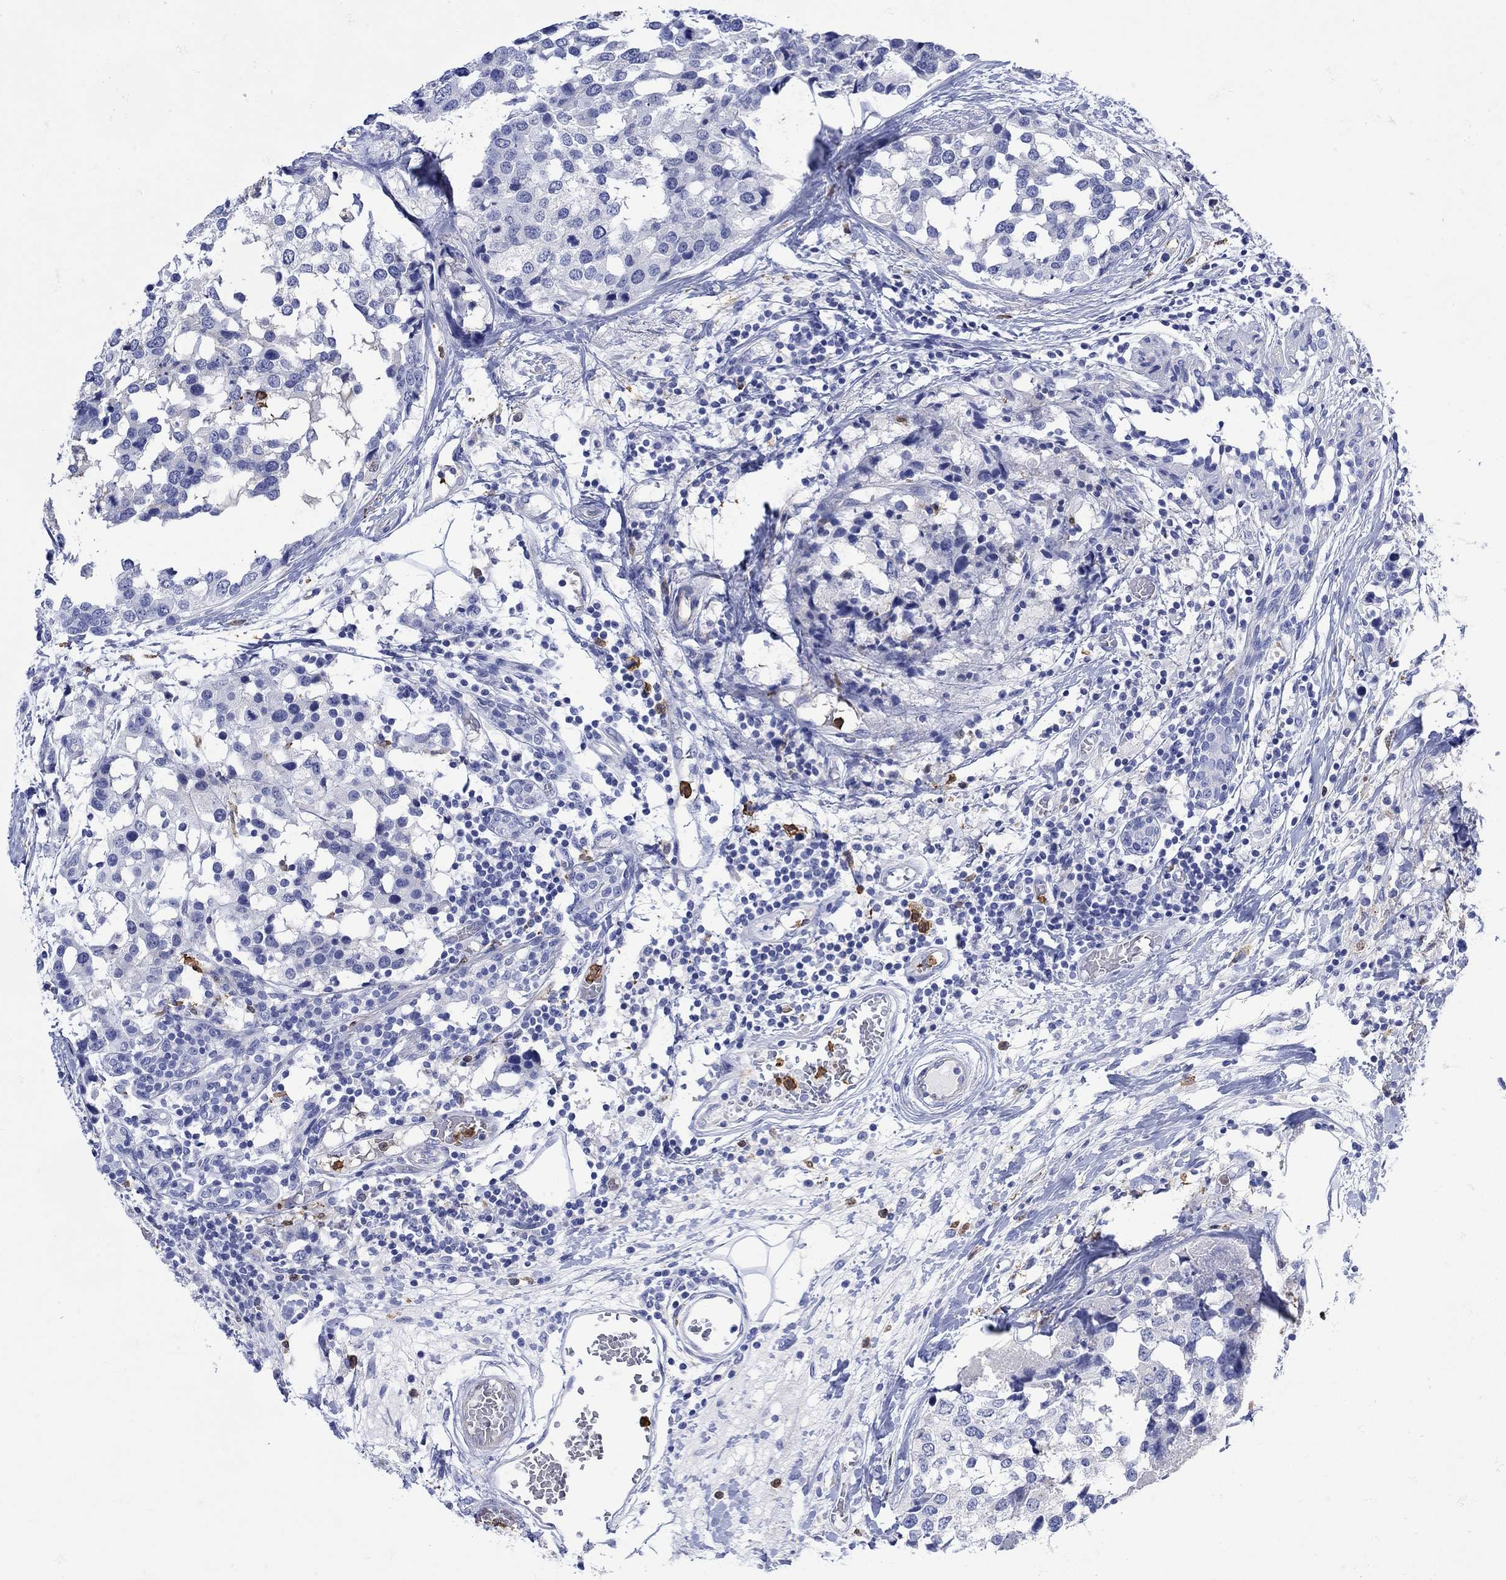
{"staining": {"intensity": "negative", "quantity": "none", "location": "none"}, "tissue": "breast cancer", "cell_type": "Tumor cells", "image_type": "cancer", "snomed": [{"axis": "morphology", "description": "Lobular carcinoma"}, {"axis": "topography", "description": "Breast"}], "caption": "Immunohistochemistry (IHC) micrograph of neoplastic tissue: breast cancer (lobular carcinoma) stained with DAB (3,3'-diaminobenzidine) demonstrates no significant protein positivity in tumor cells.", "gene": "LINGO3", "patient": {"sex": "female", "age": 59}}